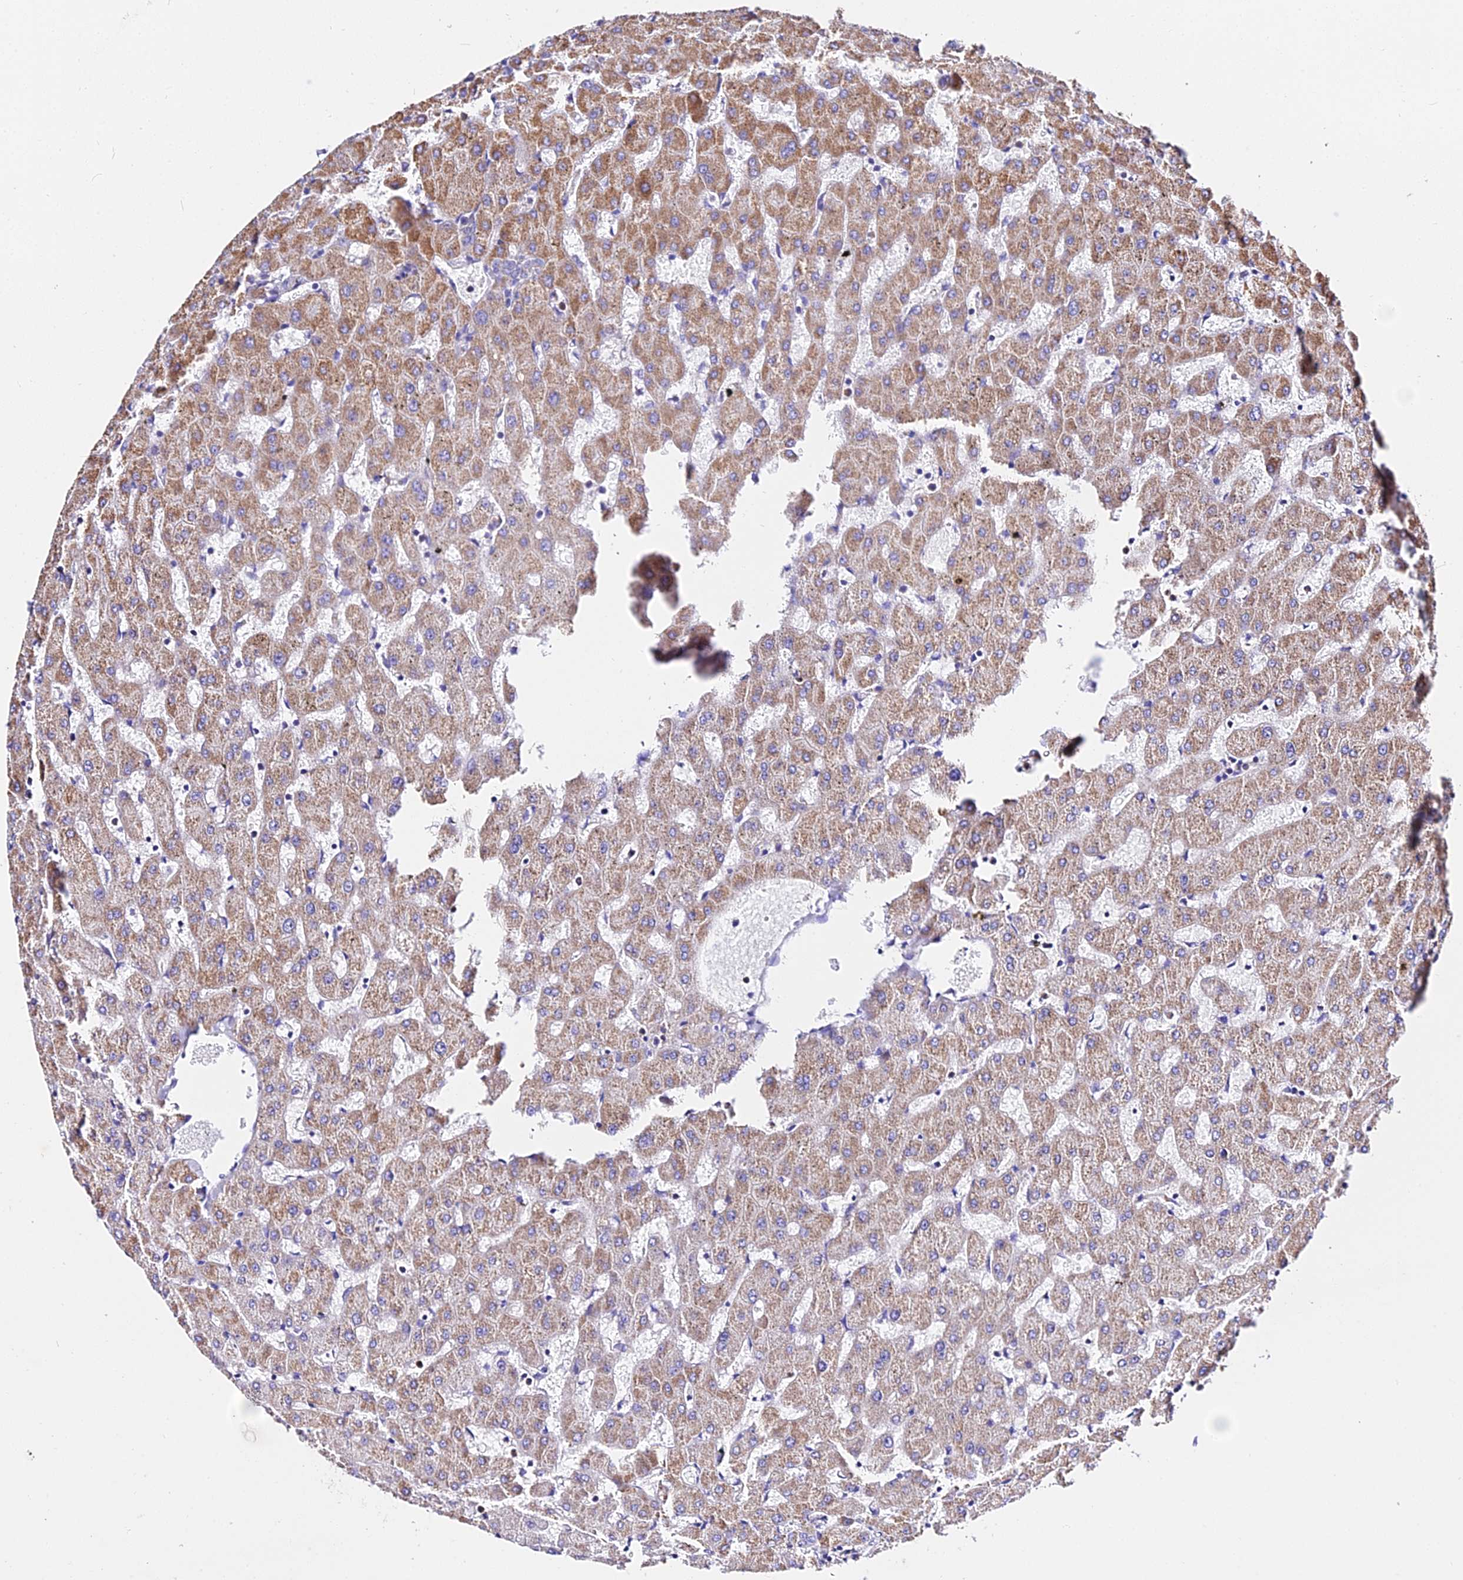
{"staining": {"intensity": "weak", "quantity": "25%-75%", "location": "cytoplasmic/membranous"}, "tissue": "liver", "cell_type": "Cholangiocytes", "image_type": "normal", "snomed": [{"axis": "morphology", "description": "Normal tissue, NOS"}, {"axis": "topography", "description": "Liver"}], "caption": "High-magnification brightfield microscopy of normal liver stained with DAB (3,3'-diaminobenzidine) (brown) and counterstained with hematoxylin (blue). cholangiocytes exhibit weak cytoplasmic/membranous positivity is identified in approximately25%-75% of cells.", "gene": "ZNF573", "patient": {"sex": "female", "age": 63}}